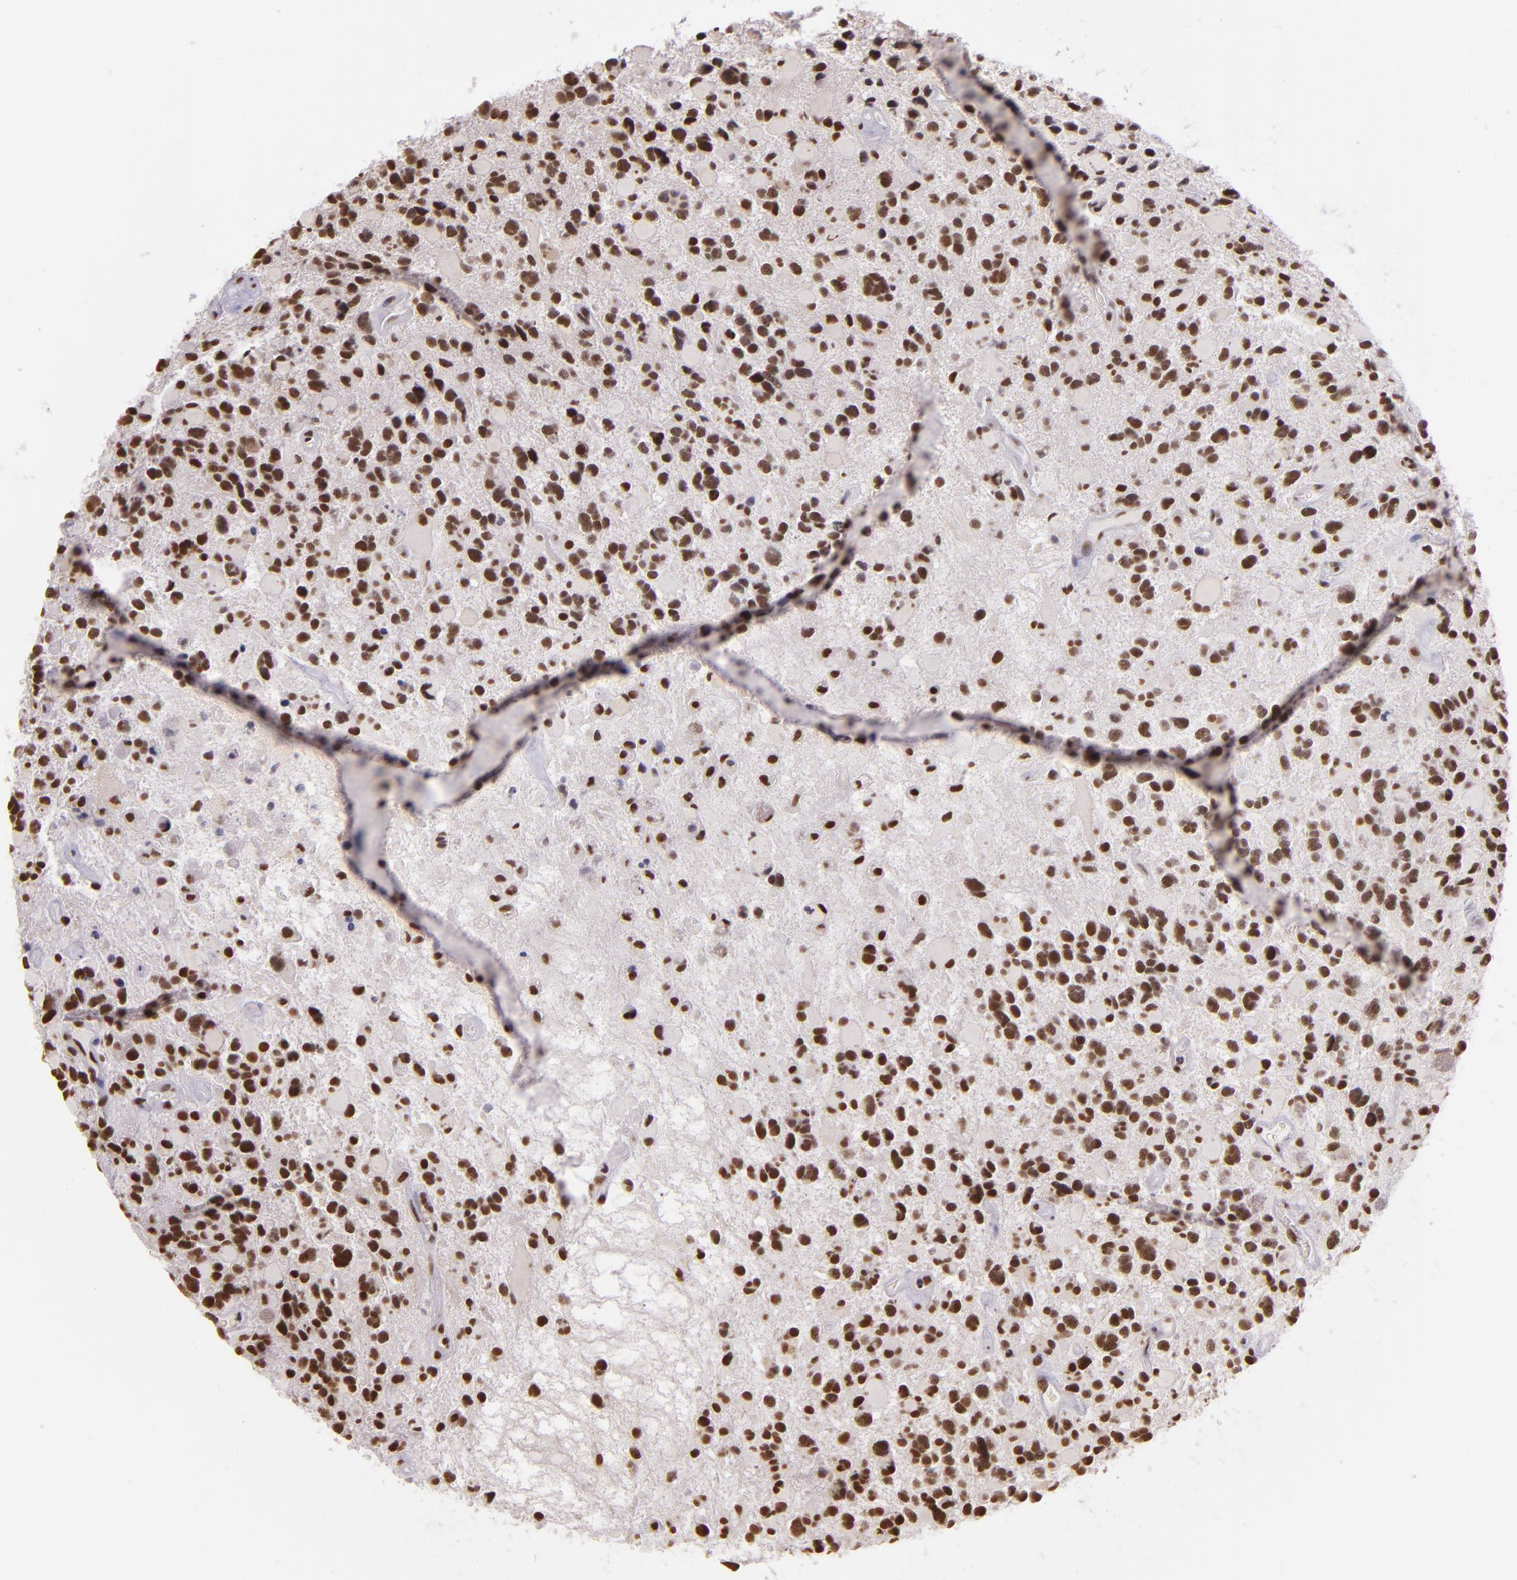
{"staining": {"intensity": "moderate", "quantity": ">75%", "location": "nuclear"}, "tissue": "glioma", "cell_type": "Tumor cells", "image_type": "cancer", "snomed": [{"axis": "morphology", "description": "Glioma, malignant, High grade"}, {"axis": "topography", "description": "Brain"}], "caption": "DAB immunohistochemical staining of high-grade glioma (malignant) demonstrates moderate nuclear protein staining in about >75% of tumor cells.", "gene": "USF1", "patient": {"sex": "female", "age": 37}}